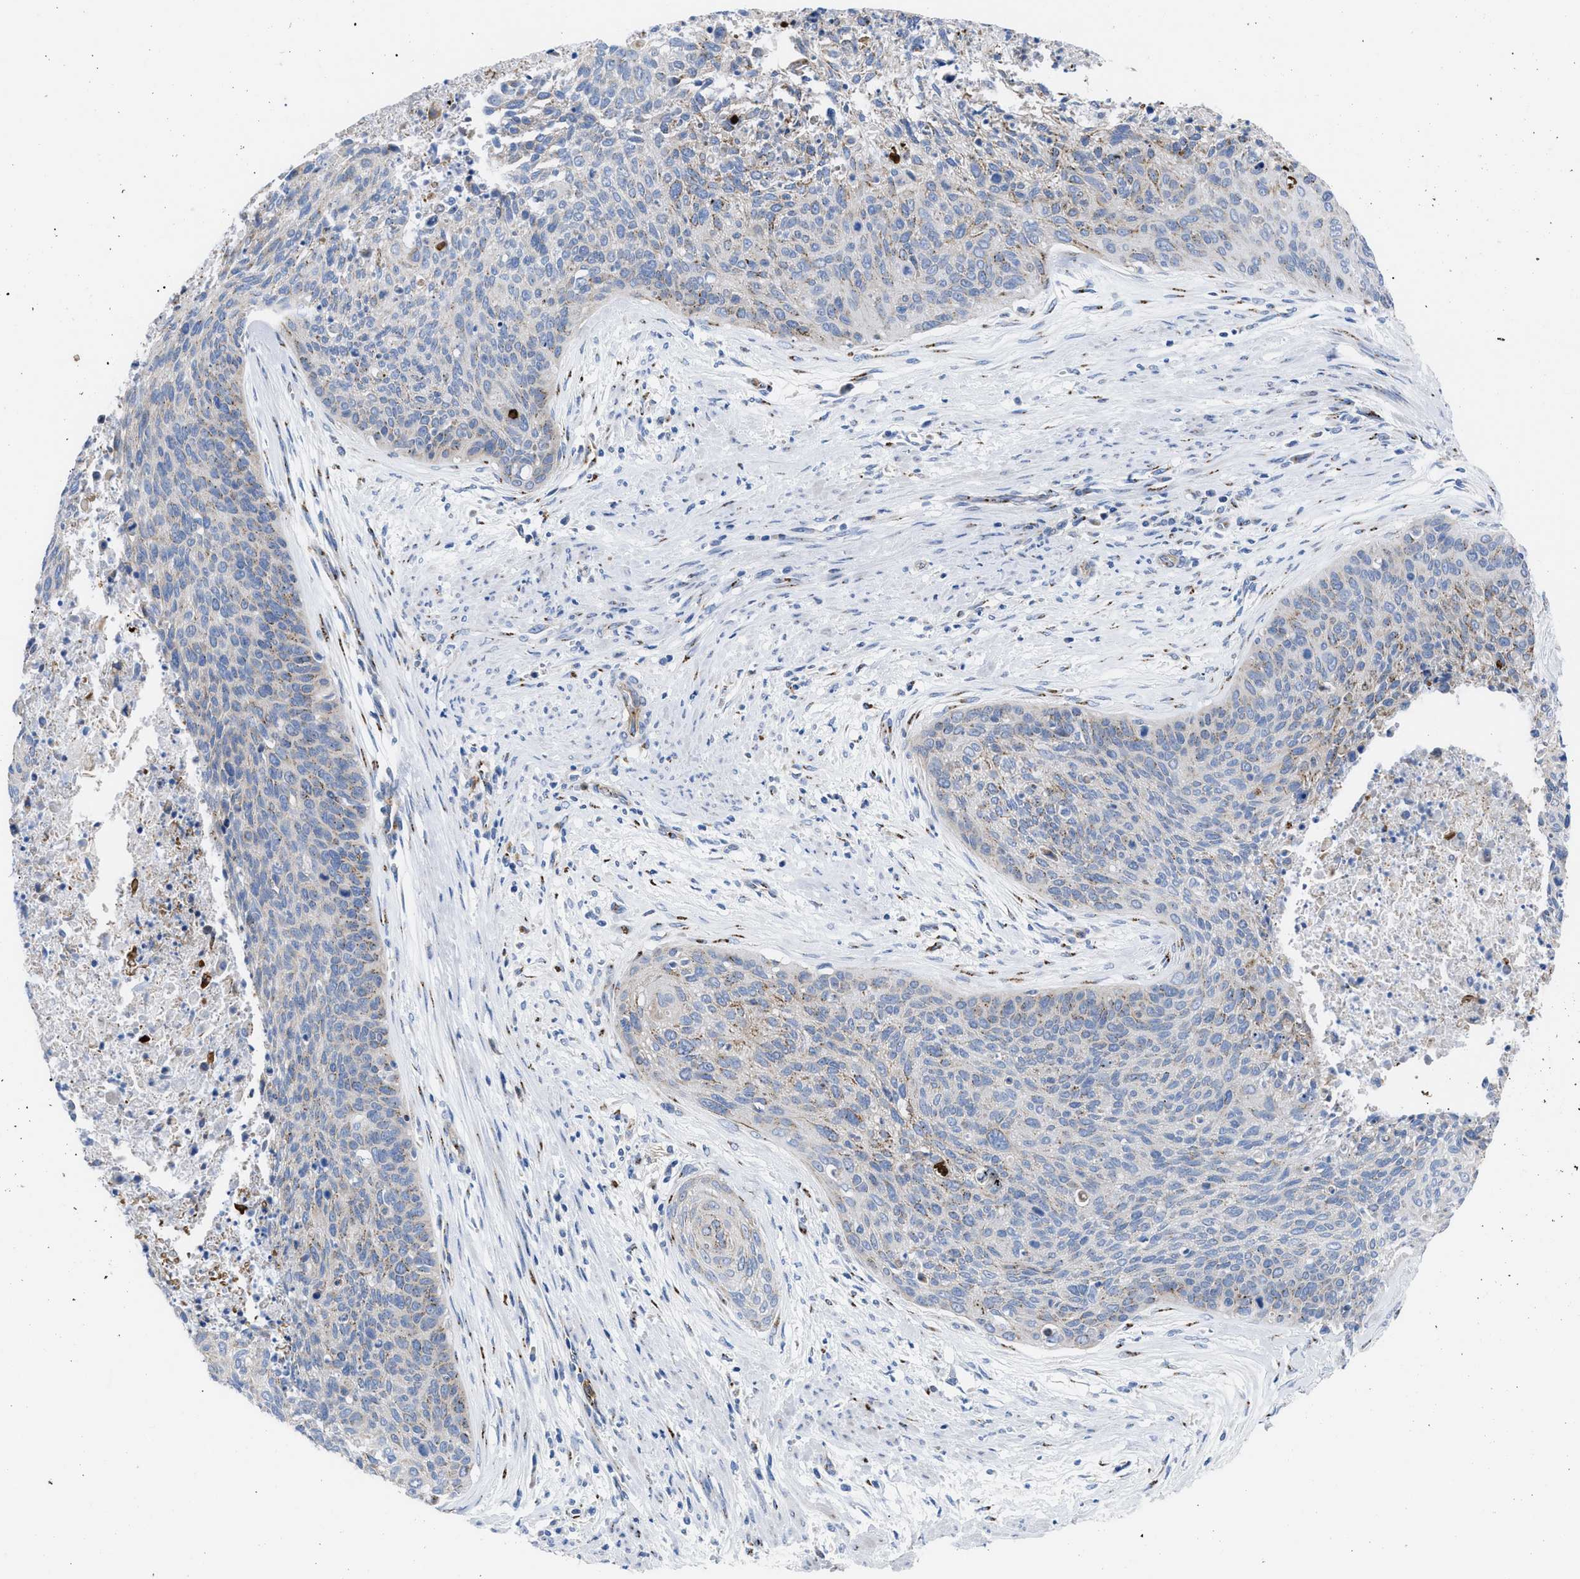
{"staining": {"intensity": "moderate", "quantity": "25%-75%", "location": "cytoplasmic/membranous"}, "tissue": "cervical cancer", "cell_type": "Tumor cells", "image_type": "cancer", "snomed": [{"axis": "morphology", "description": "Squamous cell carcinoma, NOS"}, {"axis": "topography", "description": "Cervix"}], "caption": "Immunohistochemical staining of cervical cancer (squamous cell carcinoma) shows medium levels of moderate cytoplasmic/membranous positivity in about 25%-75% of tumor cells.", "gene": "TMEM17", "patient": {"sex": "female", "age": 55}}